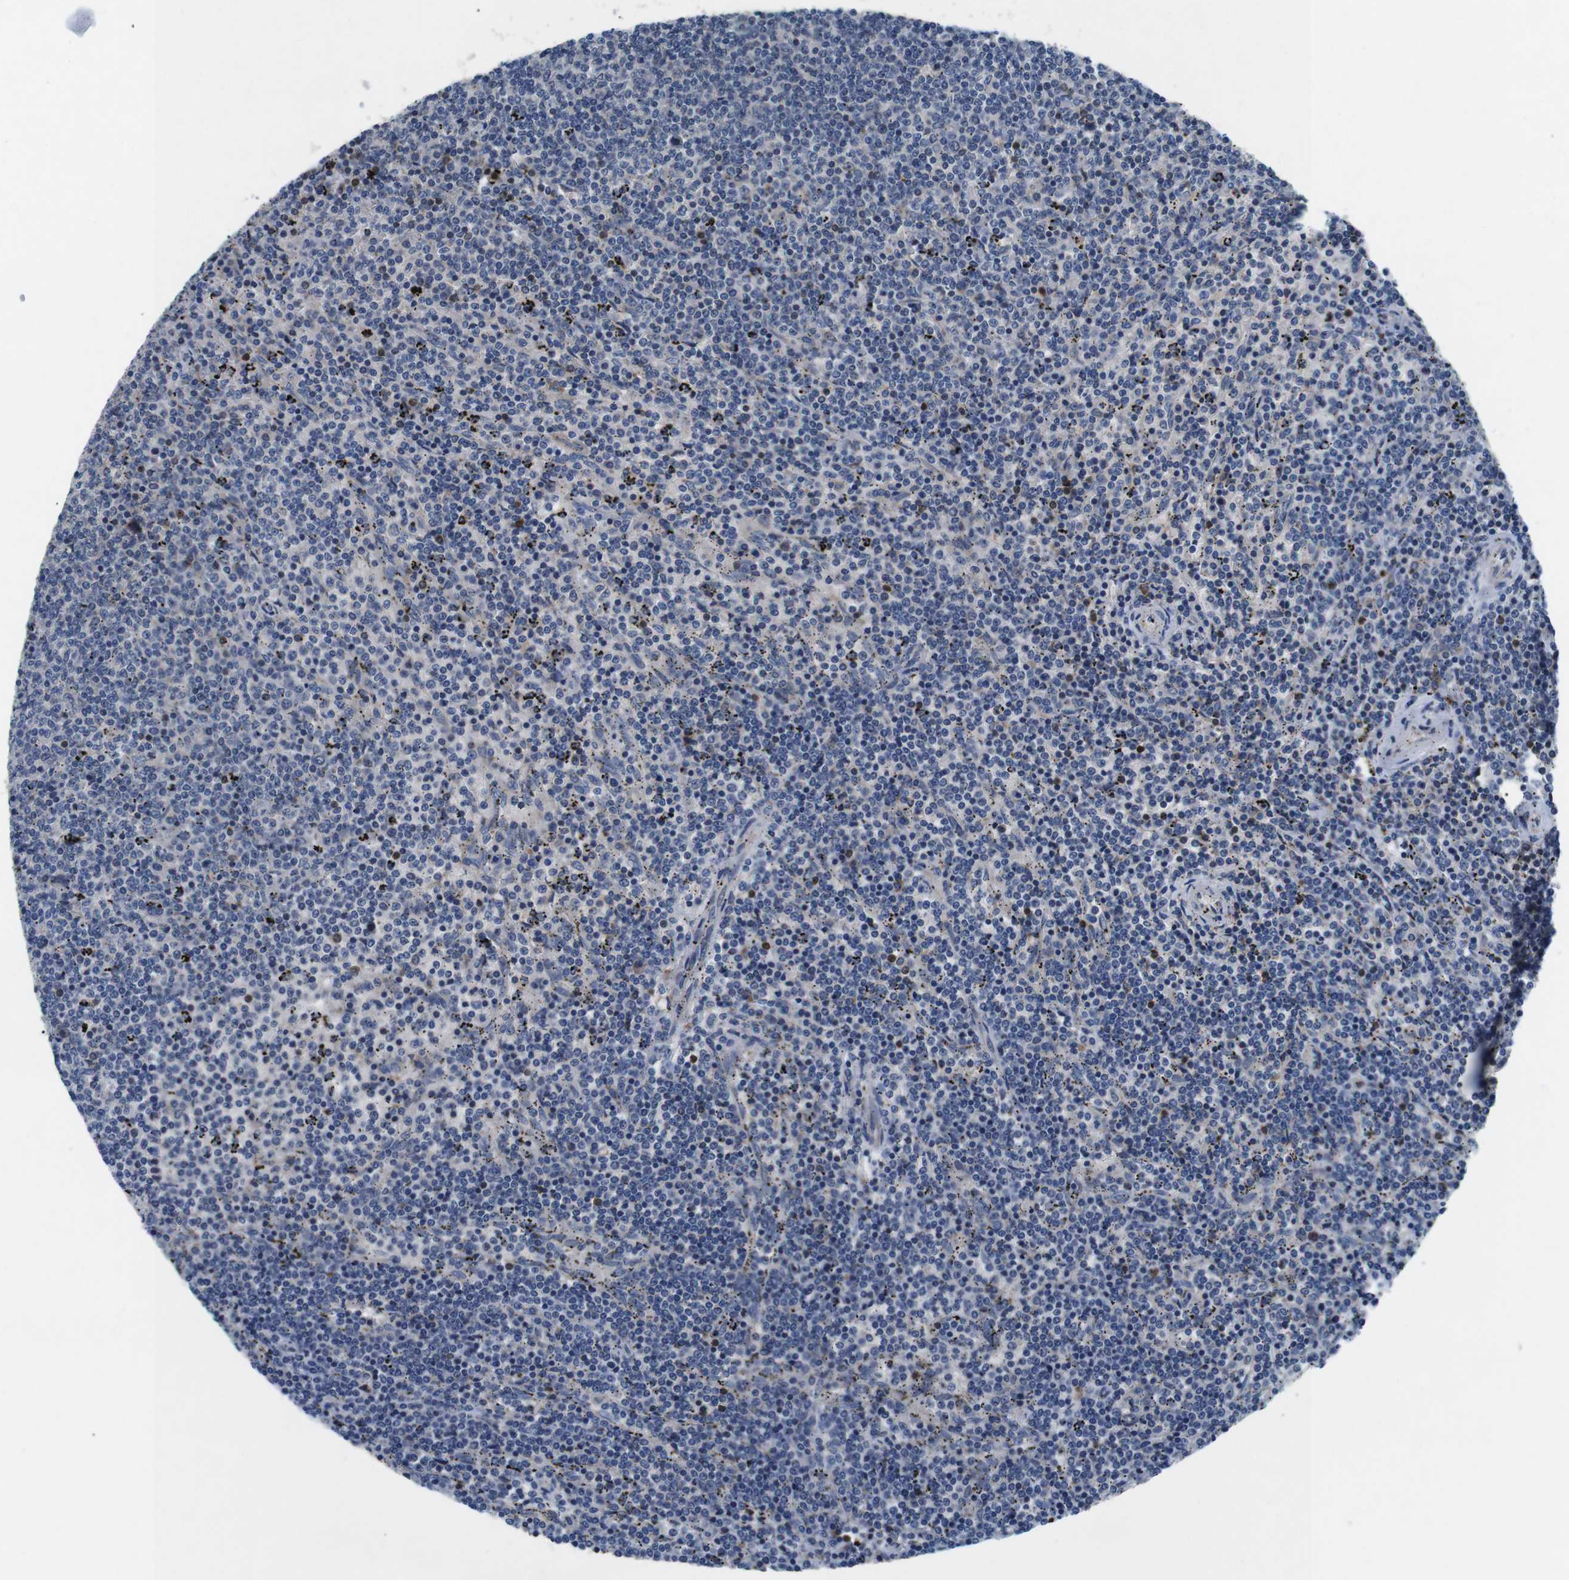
{"staining": {"intensity": "moderate", "quantity": "<25%", "location": "cytoplasmic/membranous"}, "tissue": "lymphoma", "cell_type": "Tumor cells", "image_type": "cancer", "snomed": [{"axis": "morphology", "description": "Malignant lymphoma, non-Hodgkin's type, Low grade"}, {"axis": "topography", "description": "Spleen"}], "caption": "Brown immunohistochemical staining in human lymphoma shows moderate cytoplasmic/membranous staining in about <25% of tumor cells. The protein is shown in brown color, while the nuclei are stained blue.", "gene": "JAK1", "patient": {"sex": "female", "age": 50}}